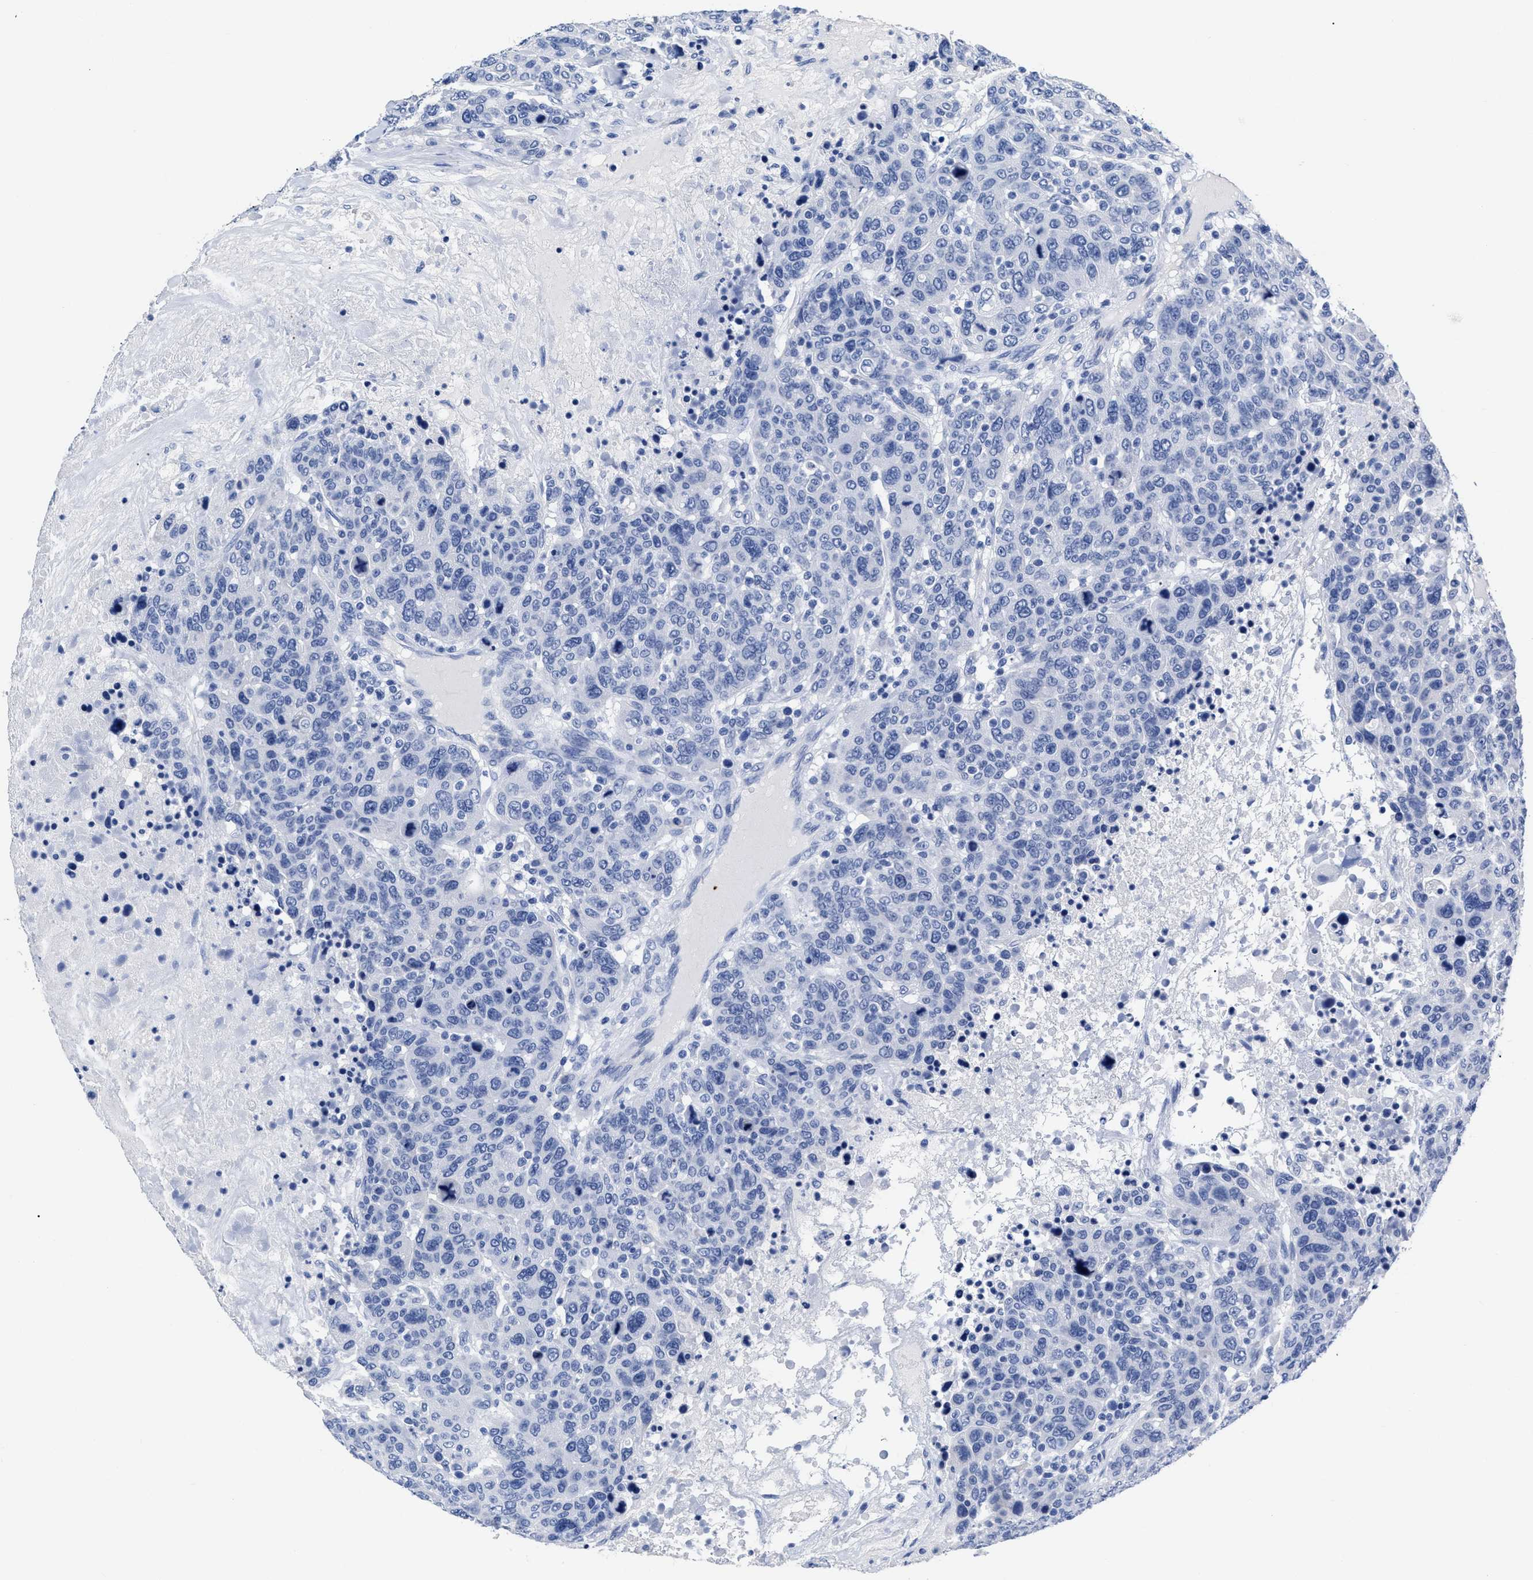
{"staining": {"intensity": "negative", "quantity": "none", "location": "none"}, "tissue": "breast cancer", "cell_type": "Tumor cells", "image_type": "cancer", "snomed": [{"axis": "morphology", "description": "Duct carcinoma"}, {"axis": "topography", "description": "Breast"}], "caption": "This is an IHC micrograph of human invasive ductal carcinoma (breast). There is no staining in tumor cells.", "gene": "TREML1", "patient": {"sex": "female", "age": 37}}